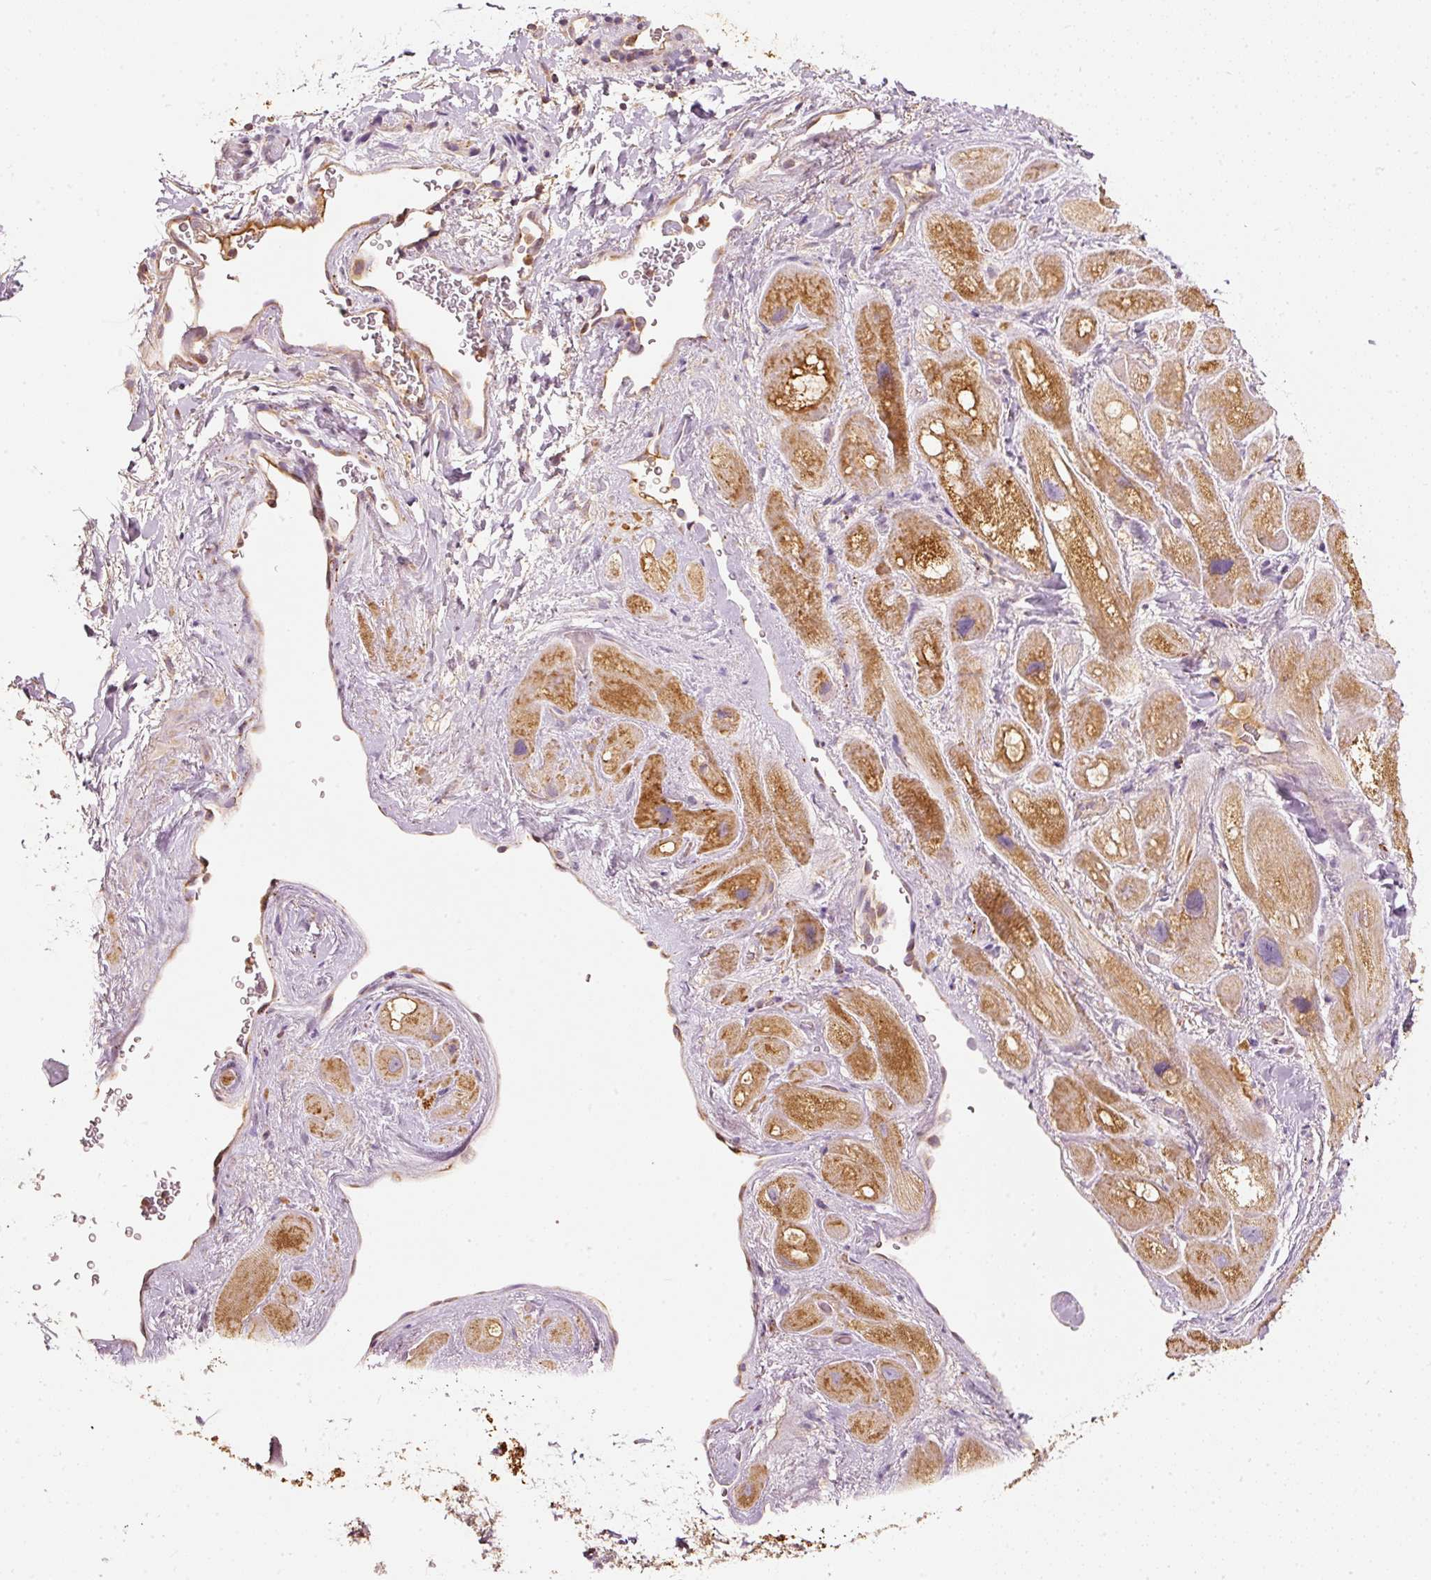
{"staining": {"intensity": "moderate", "quantity": ">75%", "location": "cytoplasmic/membranous"}, "tissue": "heart muscle", "cell_type": "Cardiomyocytes", "image_type": "normal", "snomed": [{"axis": "morphology", "description": "Normal tissue, NOS"}, {"axis": "topography", "description": "Heart"}], "caption": "Heart muscle stained with DAB (3,3'-diaminobenzidine) IHC exhibits medium levels of moderate cytoplasmic/membranous expression in about >75% of cardiomyocytes.", "gene": "PSENEN", "patient": {"sex": "male", "age": 49}}